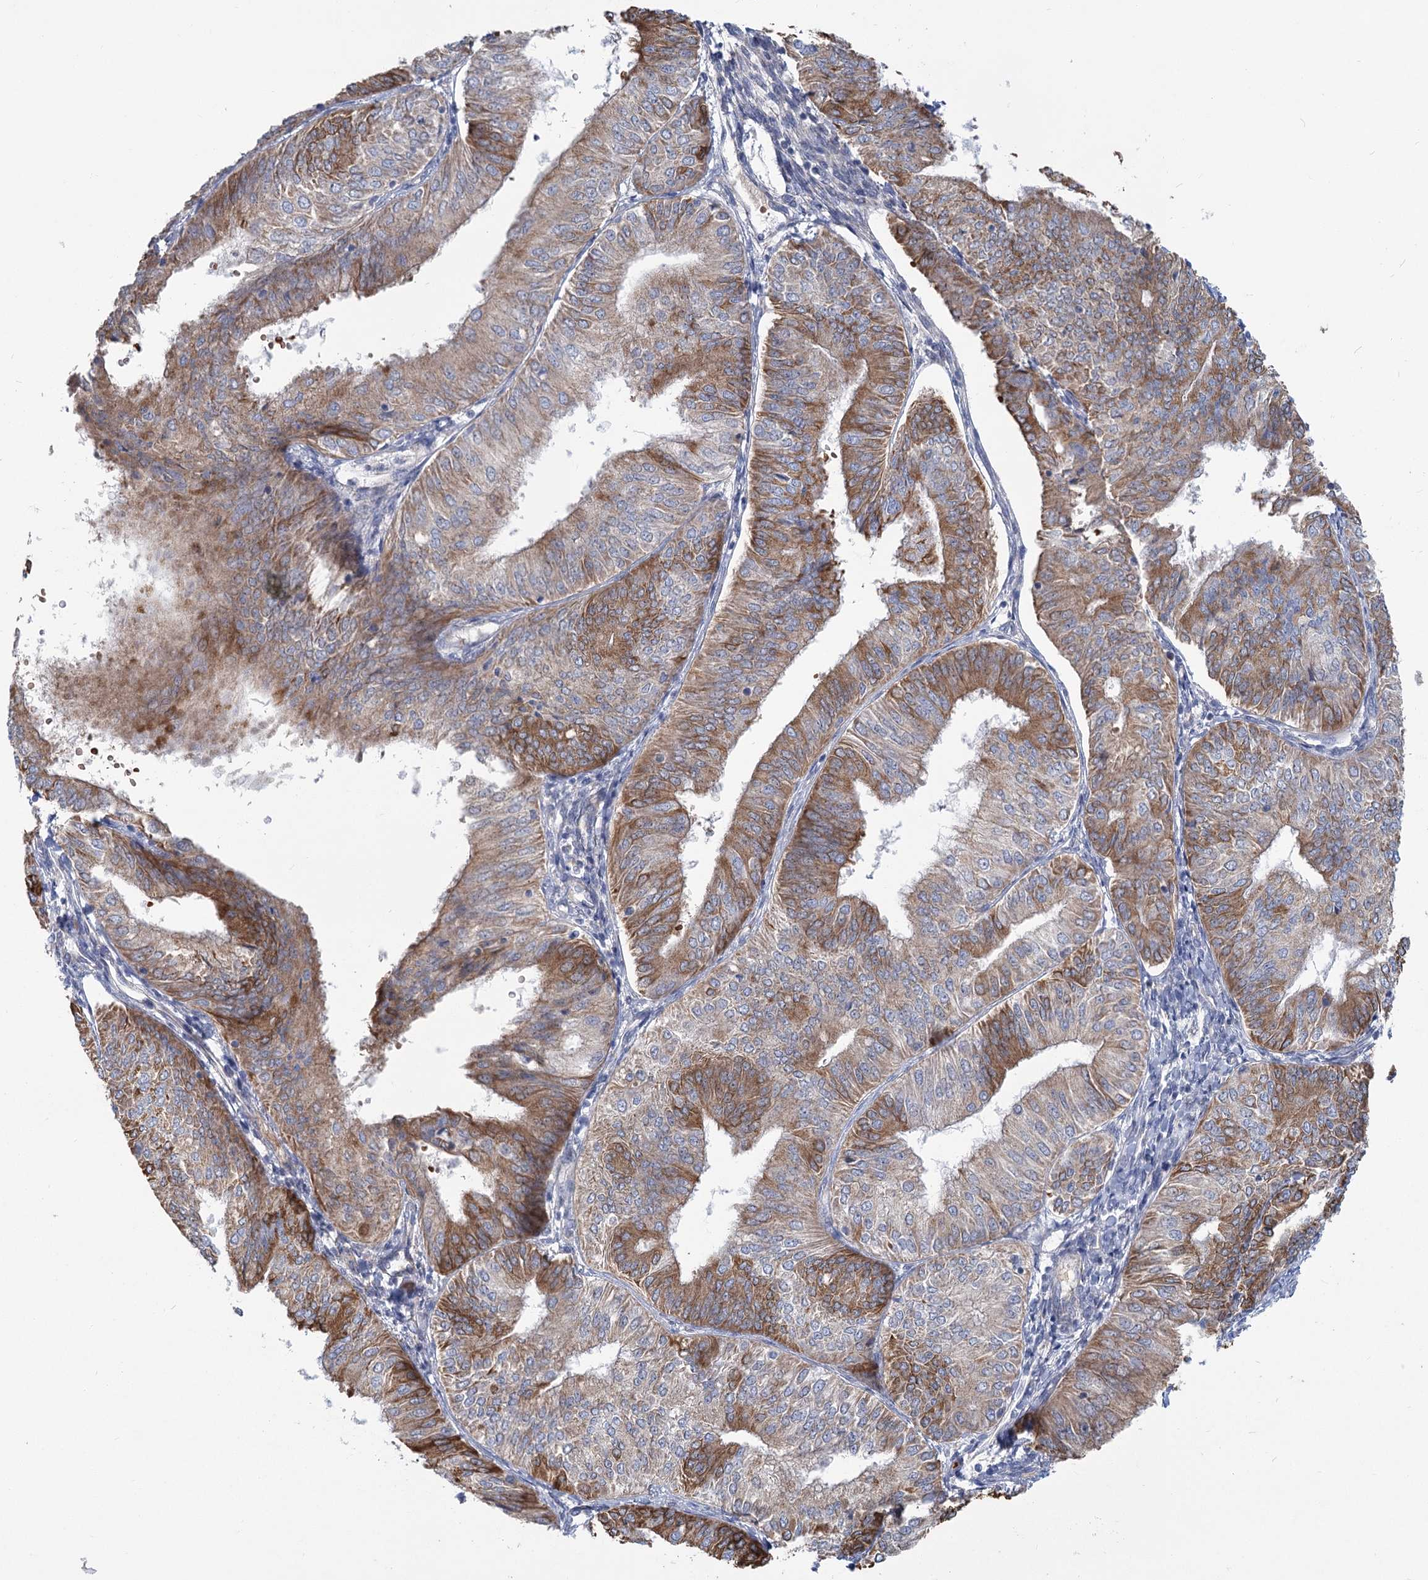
{"staining": {"intensity": "moderate", "quantity": "25%-75%", "location": "cytoplasmic/membranous"}, "tissue": "endometrial cancer", "cell_type": "Tumor cells", "image_type": "cancer", "snomed": [{"axis": "morphology", "description": "Adenocarcinoma, NOS"}, {"axis": "topography", "description": "Endometrium"}], "caption": "Protein expression analysis of endometrial cancer (adenocarcinoma) shows moderate cytoplasmic/membranous staining in about 25%-75% of tumor cells. (Stains: DAB (3,3'-diaminobenzidine) in brown, nuclei in blue, Microscopy: brightfield microscopy at high magnification).", "gene": "CIB4", "patient": {"sex": "female", "age": 58}}